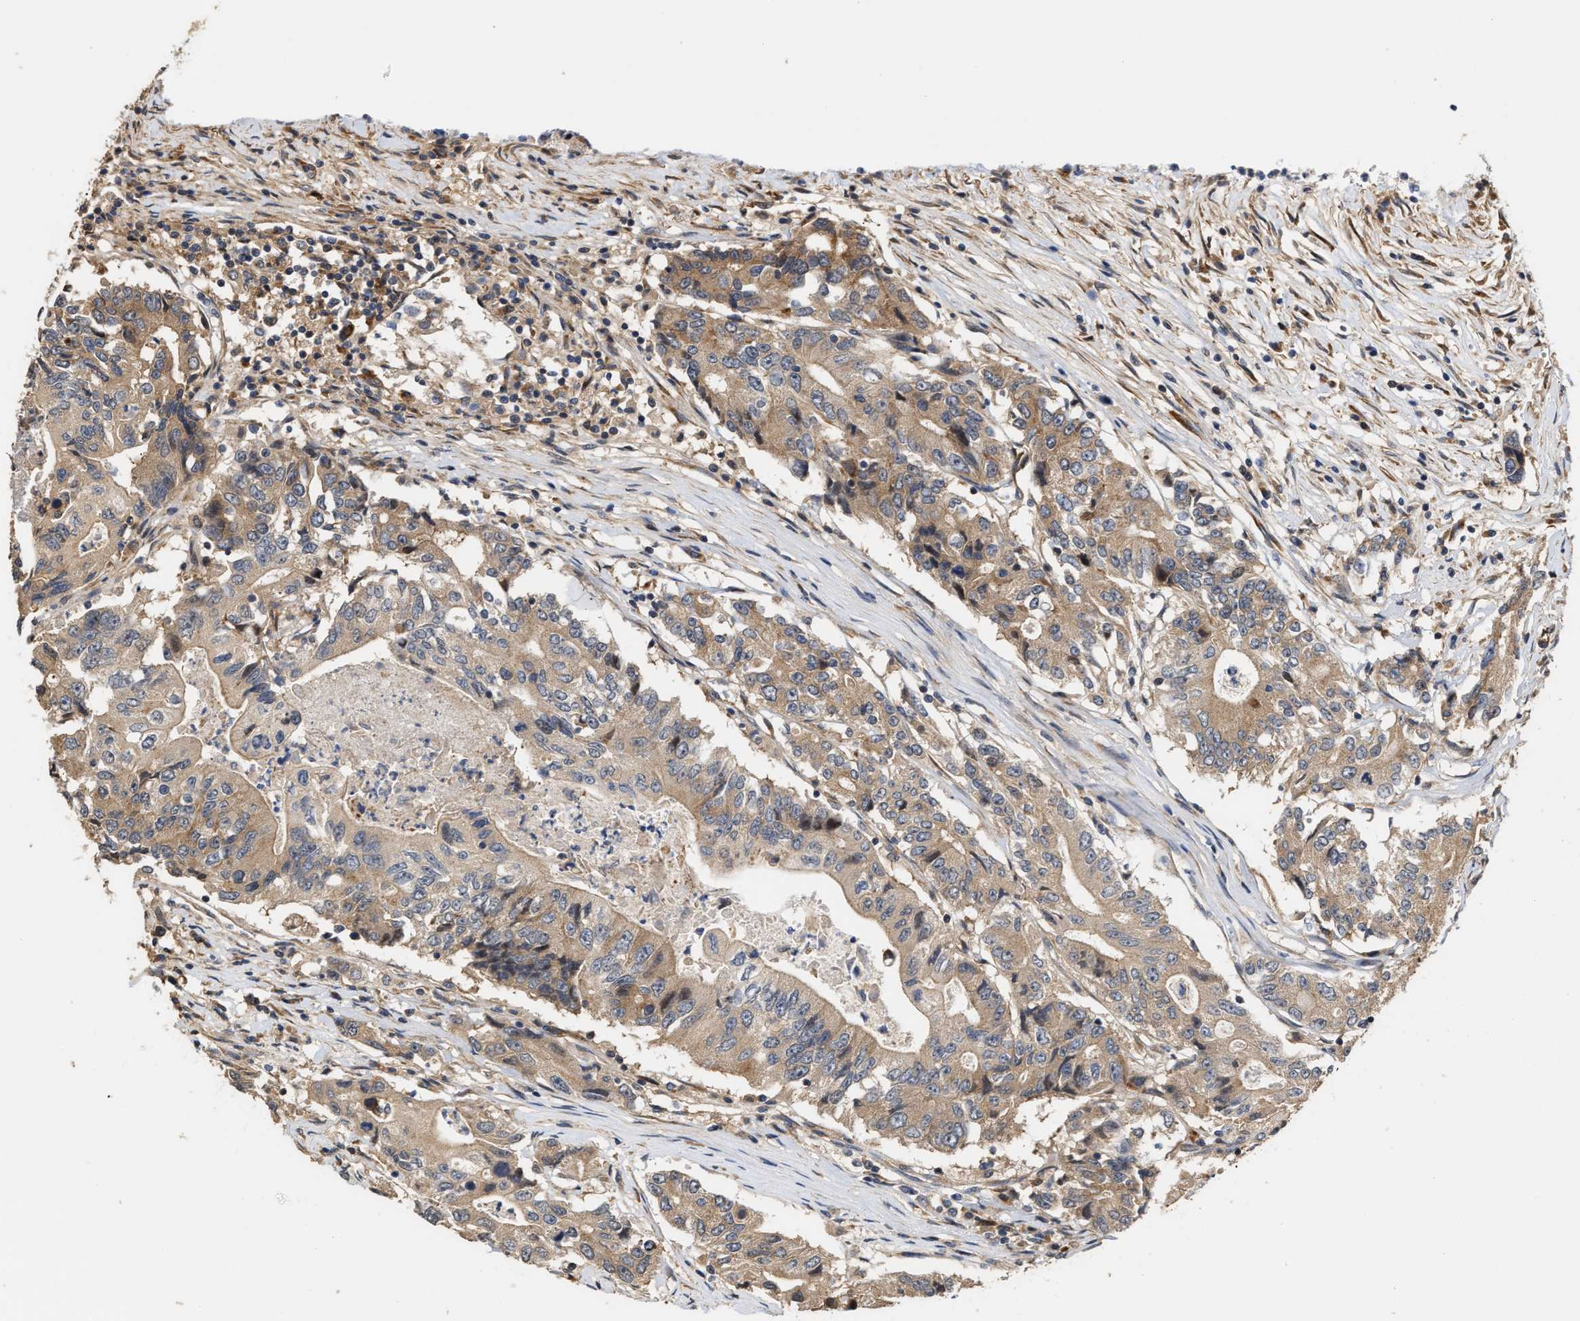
{"staining": {"intensity": "weak", "quantity": ">75%", "location": "cytoplasmic/membranous"}, "tissue": "colorectal cancer", "cell_type": "Tumor cells", "image_type": "cancer", "snomed": [{"axis": "morphology", "description": "Adenocarcinoma, NOS"}, {"axis": "topography", "description": "Colon"}], "caption": "Colorectal adenocarcinoma was stained to show a protein in brown. There is low levels of weak cytoplasmic/membranous positivity in about >75% of tumor cells.", "gene": "CLIP2", "patient": {"sex": "female", "age": 77}}